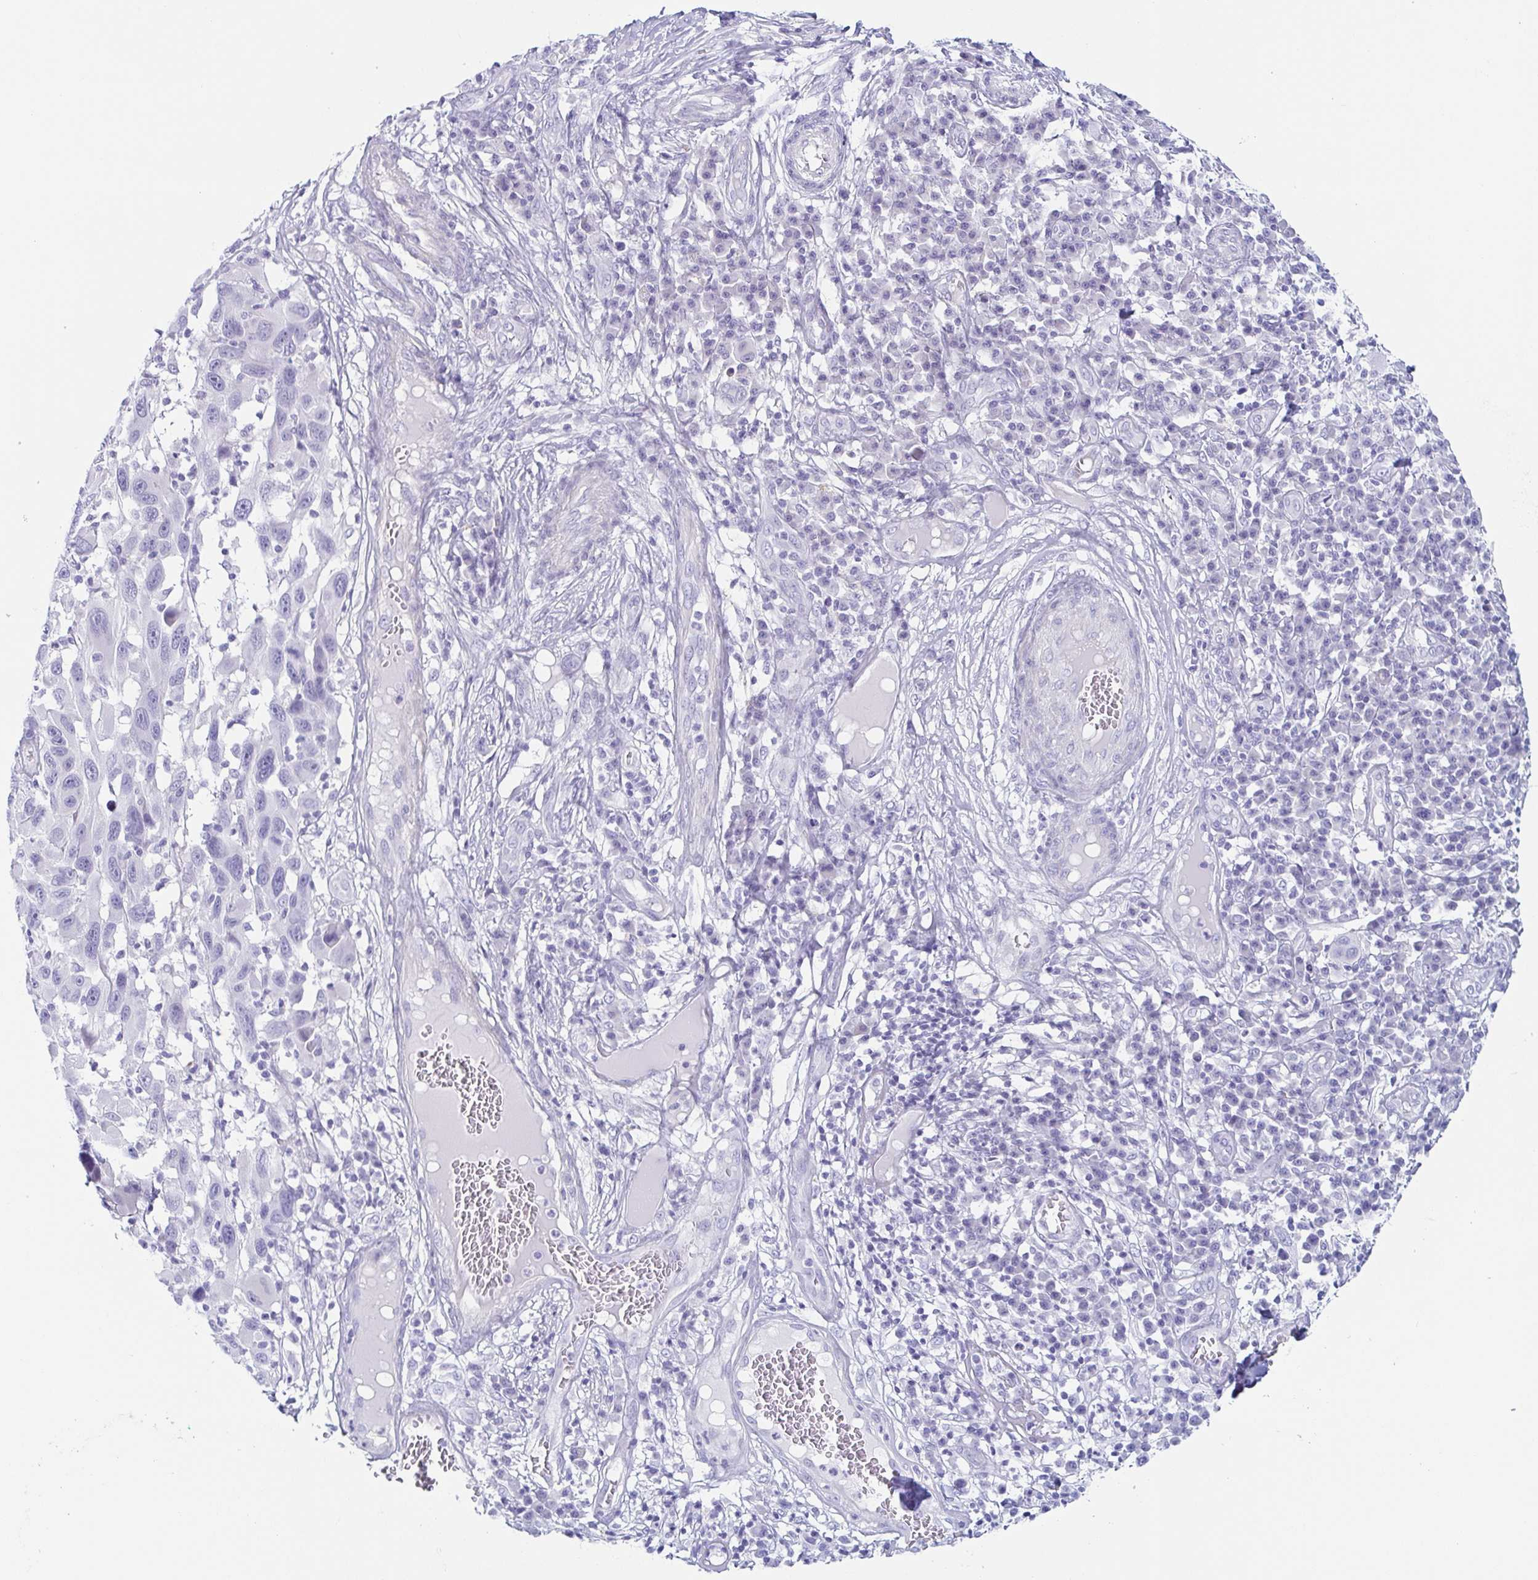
{"staining": {"intensity": "negative", "quantity": "none", "location": "none"}, "tissue": "melanoma", "cell_type": "Tumor cells", "image_type": "cancer", "snomed": [{"axis": "morphology", "description": "Malignant melanoma, NOS"}, {"axis": "topography", "description": "Skin"}], "caption": "The image exhibits no significant staining in tumor cells of malignant melanoma.", "gene": "TAGLN3", "patient": {"sex": "male", "age": 53}}